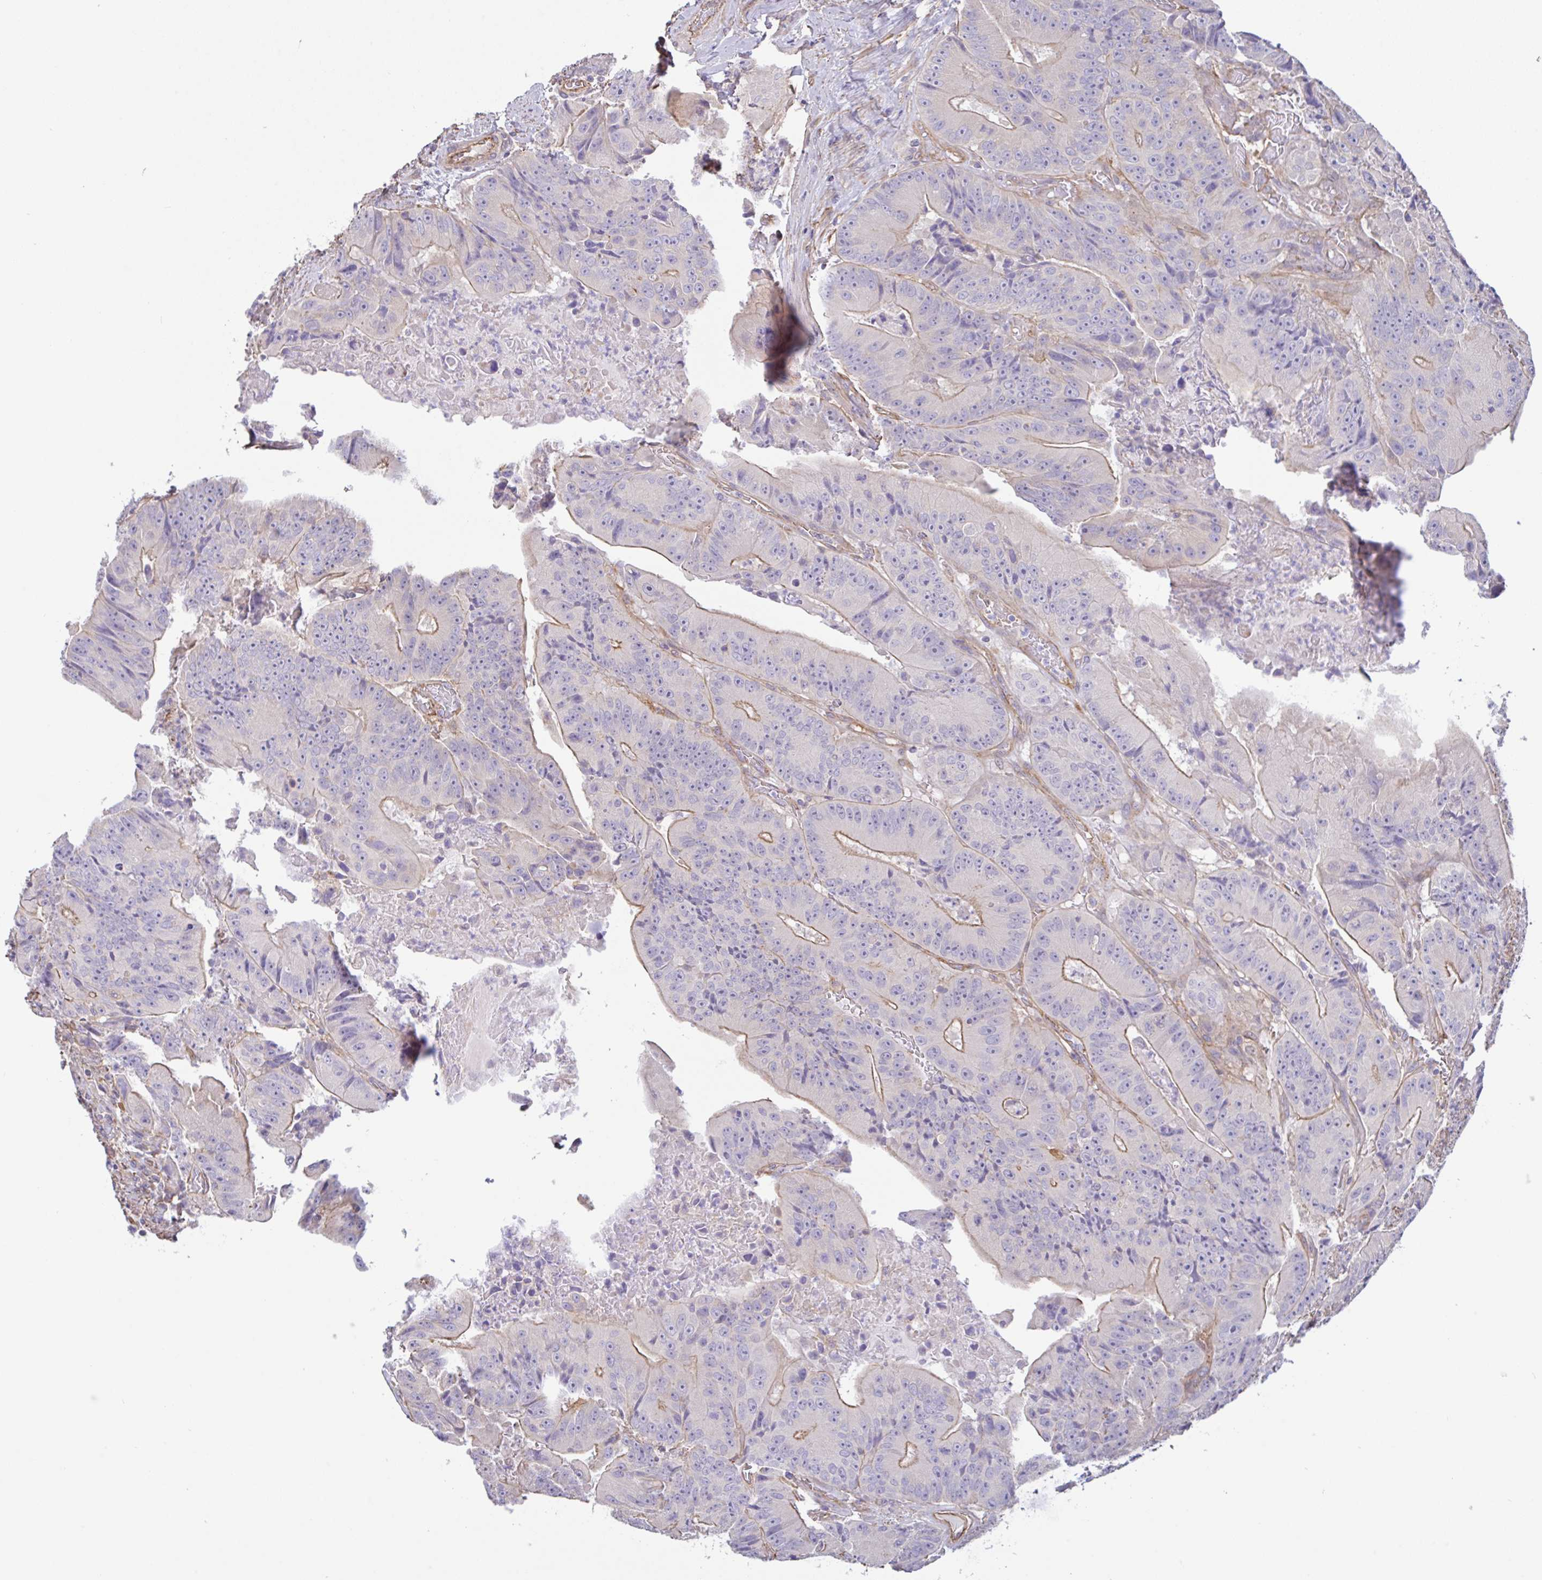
{"staining": {"intensity": "moderate", "quantity": "<25%", "location": "cytoplasmic/membranous"}, "tissue": "colorectal cancer", "cell_type": "Tumor cells", "image_type": "cancer", "snomed": [{"axis": "morphology", "description": "Adenocarcinoma, NOS"}, {"axis": "topography", "description": "Colon"}], "caption": "The histopathology image reveals a brown stain indicating the presence of a protein in the cytoplasmic/membranous of tumor cells in adenocarcinoma (colorectal). The staining was performed using DAB to visualize the protein expression in brown, while the nuclei were stained in blue with hematoxylin (Magnification: 20x).", "gene": "PLCD4", "patient": {"sex": "female", "age": 86}}